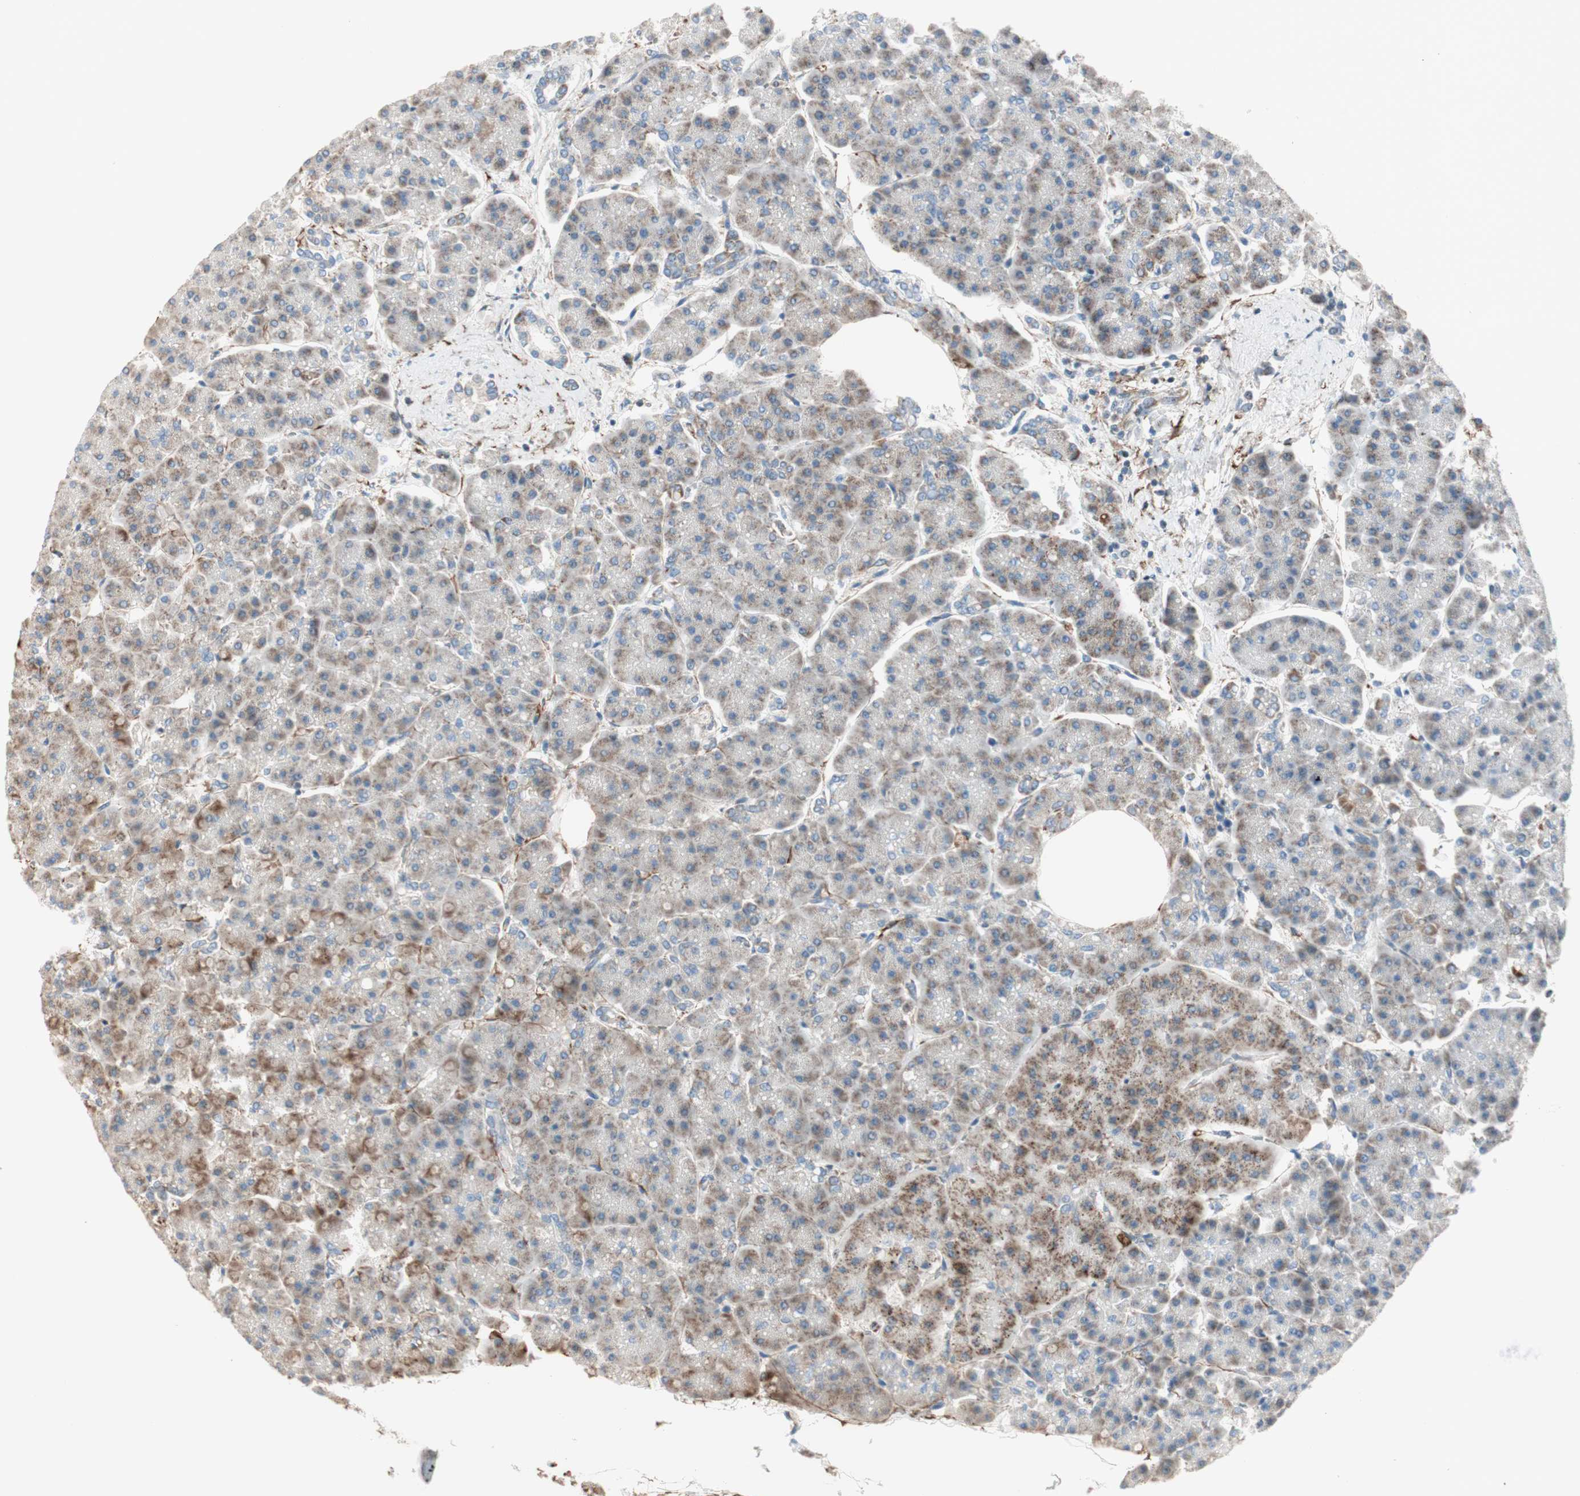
{"staining": {"intensity": "weak", "quantity": "25%-75%", "location": "cytoplasmic/membranous"}, "tissue": "pancreas", "cell_type": "Exocrine glandular cells", "image_type": "normal", "snomed": [{"axis": "morphology", "description": "Normal tissue, NOS"}, {"axis": "topography", "description": "Pancreas"}], "caption": "Immunohistochemistry (IHC) micrograph of unremarkable pancreas: pancreas stained using immunohistochemistry exhibits low levels of weak protein expression localized specifically in the cytoplasmic/membranous of exocrine glandular cells, appearing as a cytoplasmic/membranous brown color.", "gene": "SRCIN1", "patient": {"sex": "female", "age": 70}}